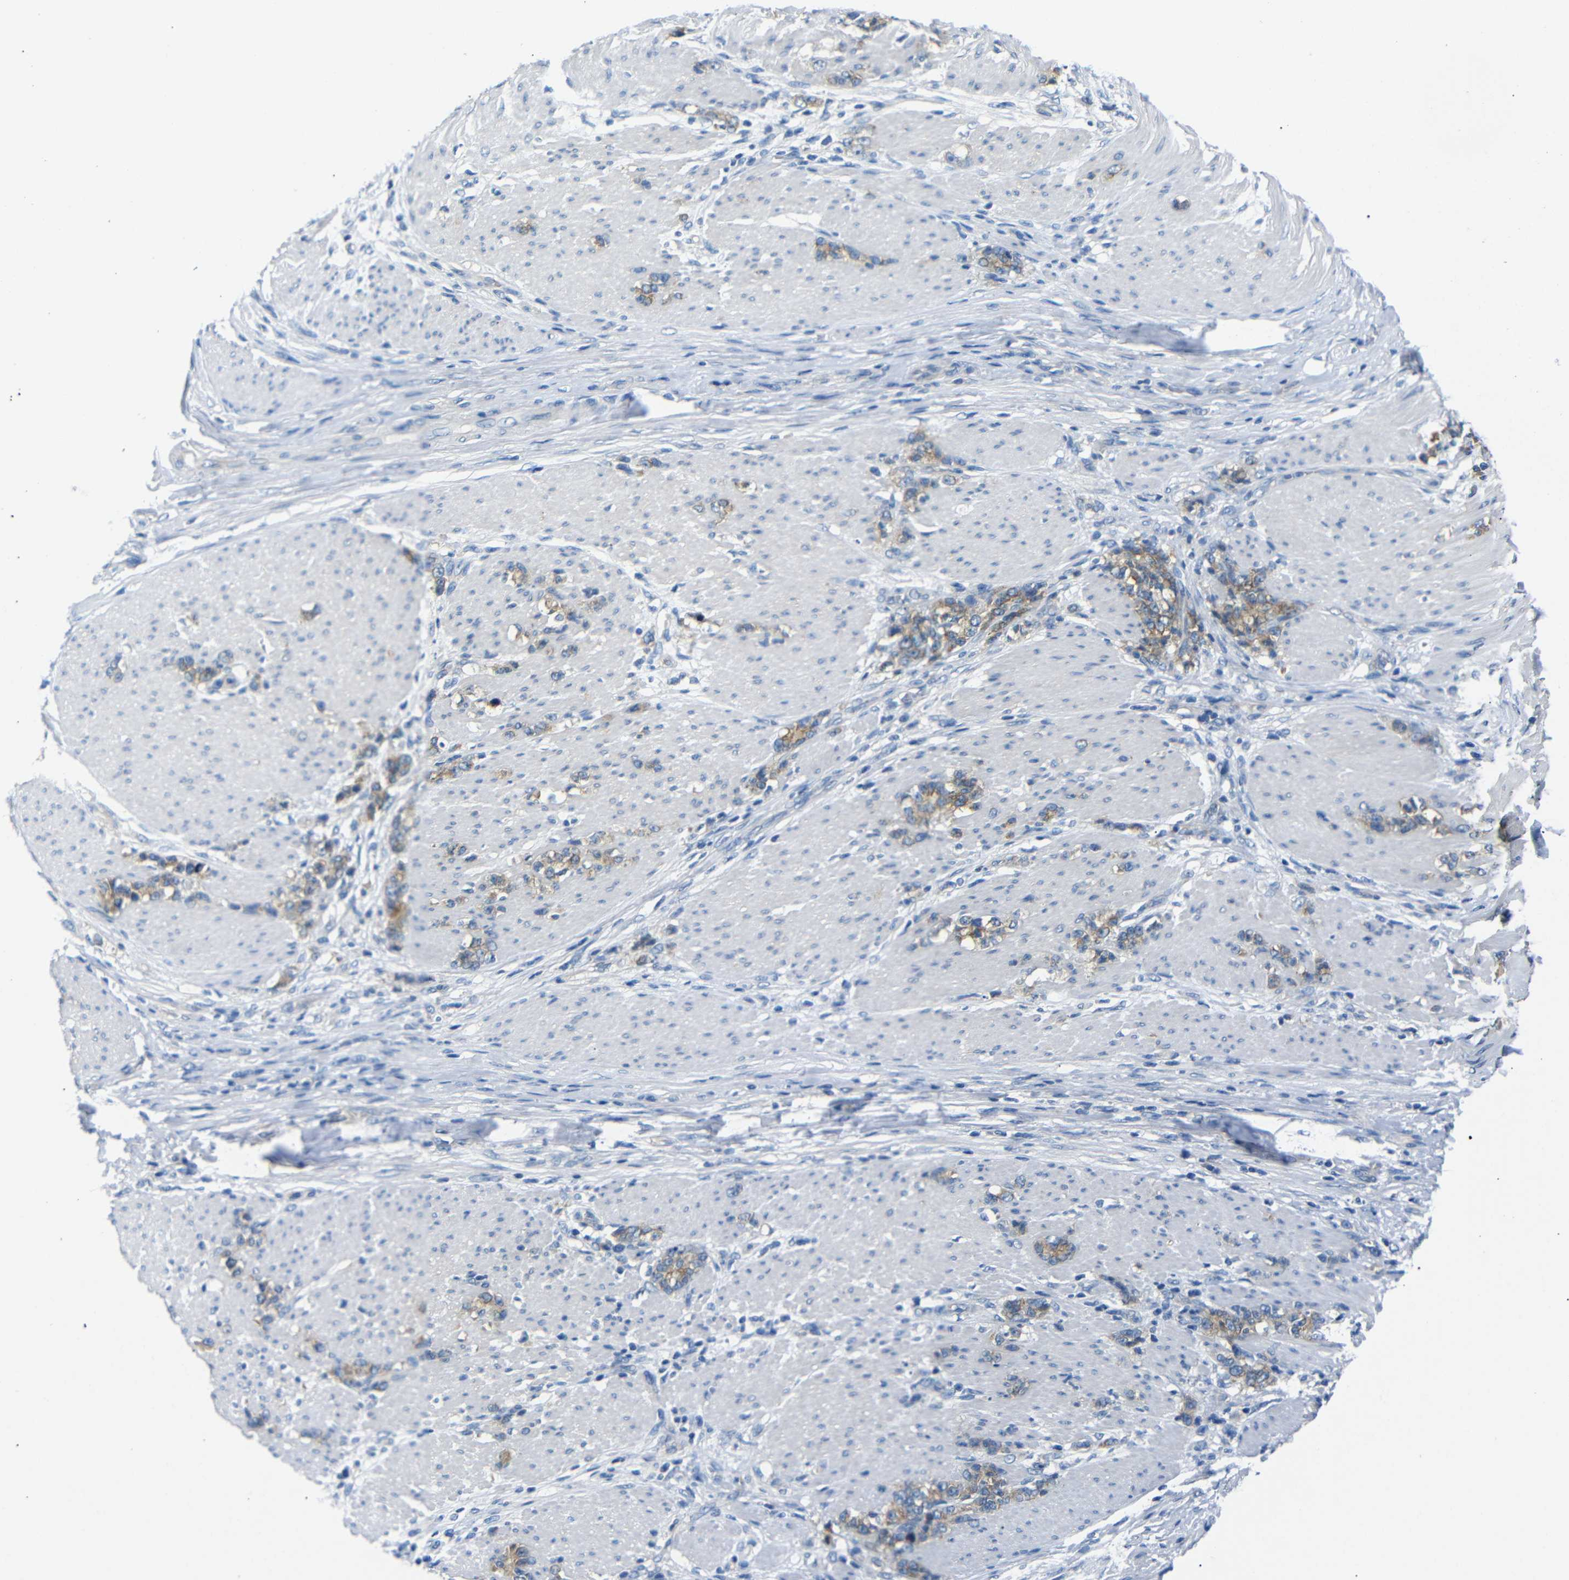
{"staining": {"intensity": "moderate", "quantity": ">75%", "location": "cytoplasmic/membranous"}, "tissue": "stomach cancer", "cell_type": "Tumor cells", "image_type": "cancer", "snomed": [{"axis": "morphology", "description": "Adenocarcinoma, NOS"}, {"axis": "topography", "description": "Stomach, lower"}], "caption": "A high-resolution photomicrograph shows immunohistochemistry staining of adenocarcinoma (stomach), which demonstrates moderate cytoplasmic/membranous positivity in approximately >75% of tumor cells.", "gene": "DCP1A", "patient": {"sex": "male", "age": 88}}